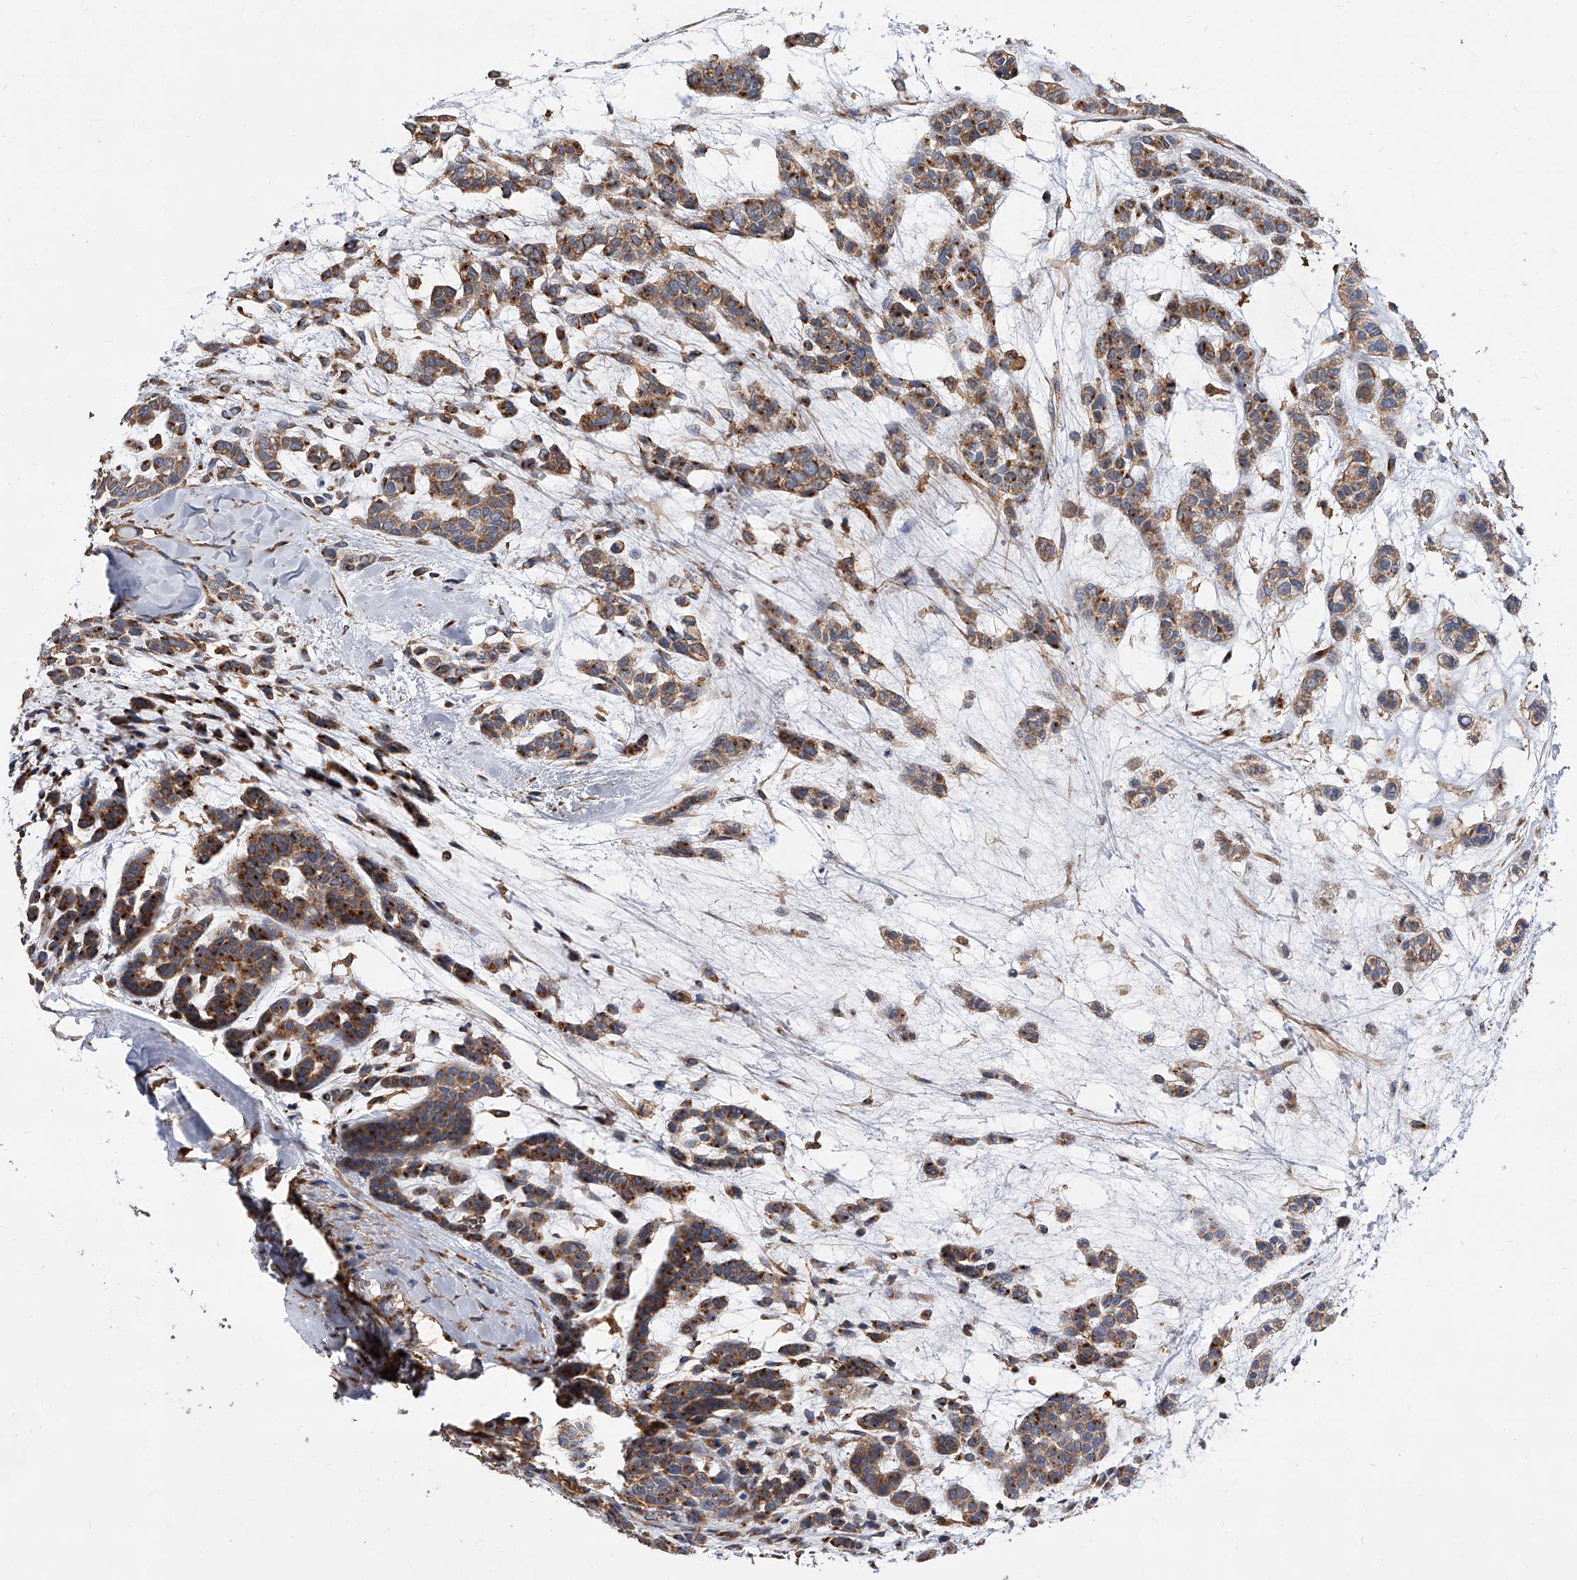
{"staining": {"intensity": "moderate", "quantity": ">75%", "location": "cytoplasmic/membranous"}, "tissue": "head and neck cancer", "cell_type": "Tumor cells", "image_type": "cancer", "snomed": [{"axis": "morphology", "description": "Adenocarcinoma, NOS"}, {"axis": "morphology", "description": "Adenoma, NOS"}, {"axis": "topography", "description": "Head-Neck"}], "caption": "Immunohistochemical staining of human head and neck cancer (adenocarcinoma) displays medium levels of moderate cytoplasmic/membranous staining in about >75% of tumor cells.", "gene": "PISD", "patient": {"sex": "female", "age": 55}}